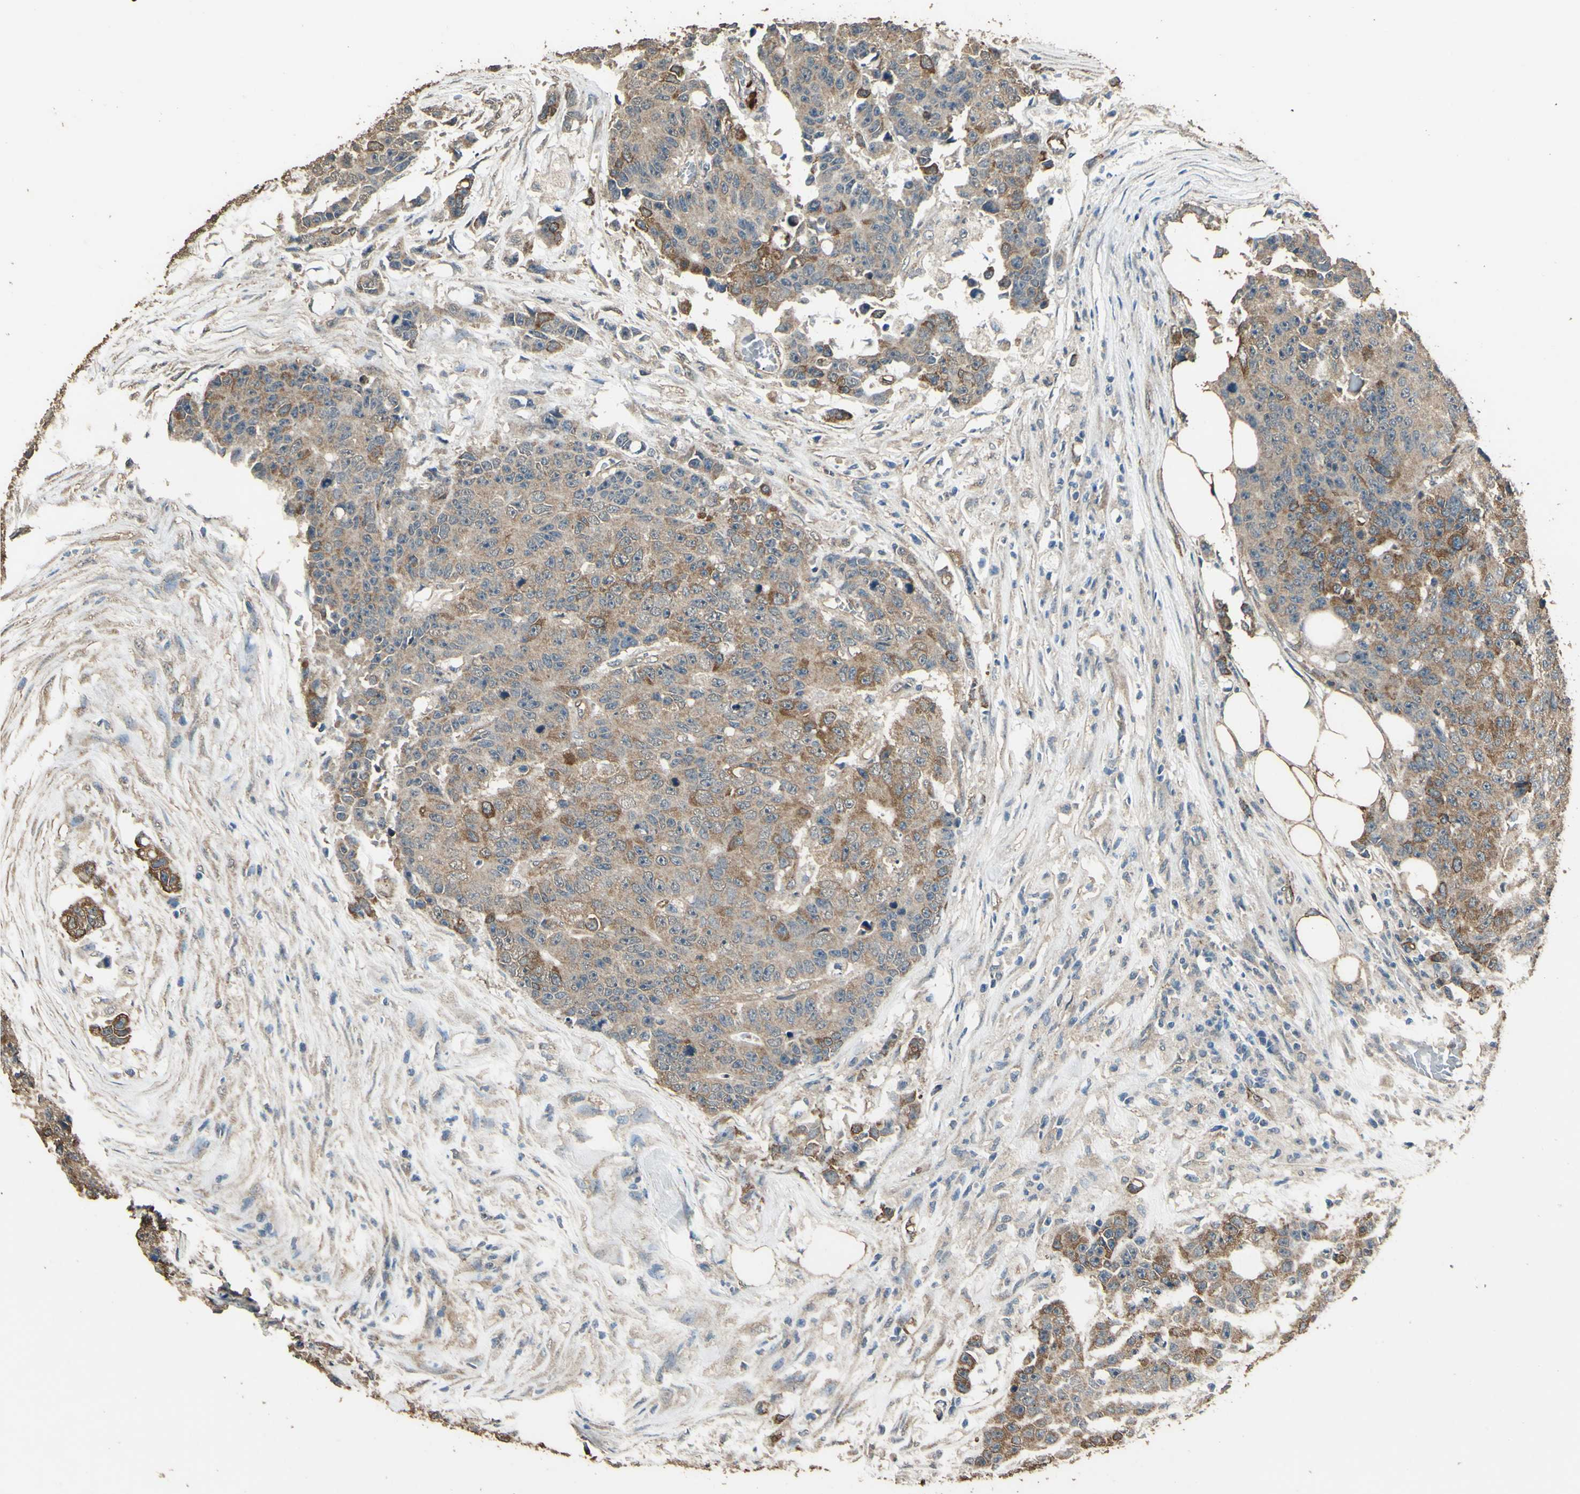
{"staining": {"intensity": "weak", "quantity": ">75%", "location": "cytoplasmic/membranous"}, "tissue": "colorectal cancer", "cell_type": "Tumor cells", "image_type": "cancer", "snomed": [{"axis": "morphology", "description": "Adenocarcinoma, NOS"}, {"axis": "topography", "description": "Colon"}], "caption": "This is a histology image of IHC staining of colorectal cancer, which shows weak staining in the cytoplasmic/membranous of tumor cells.", "gene": "TSPO", "patient": {"sex": "female", "age": 86}}